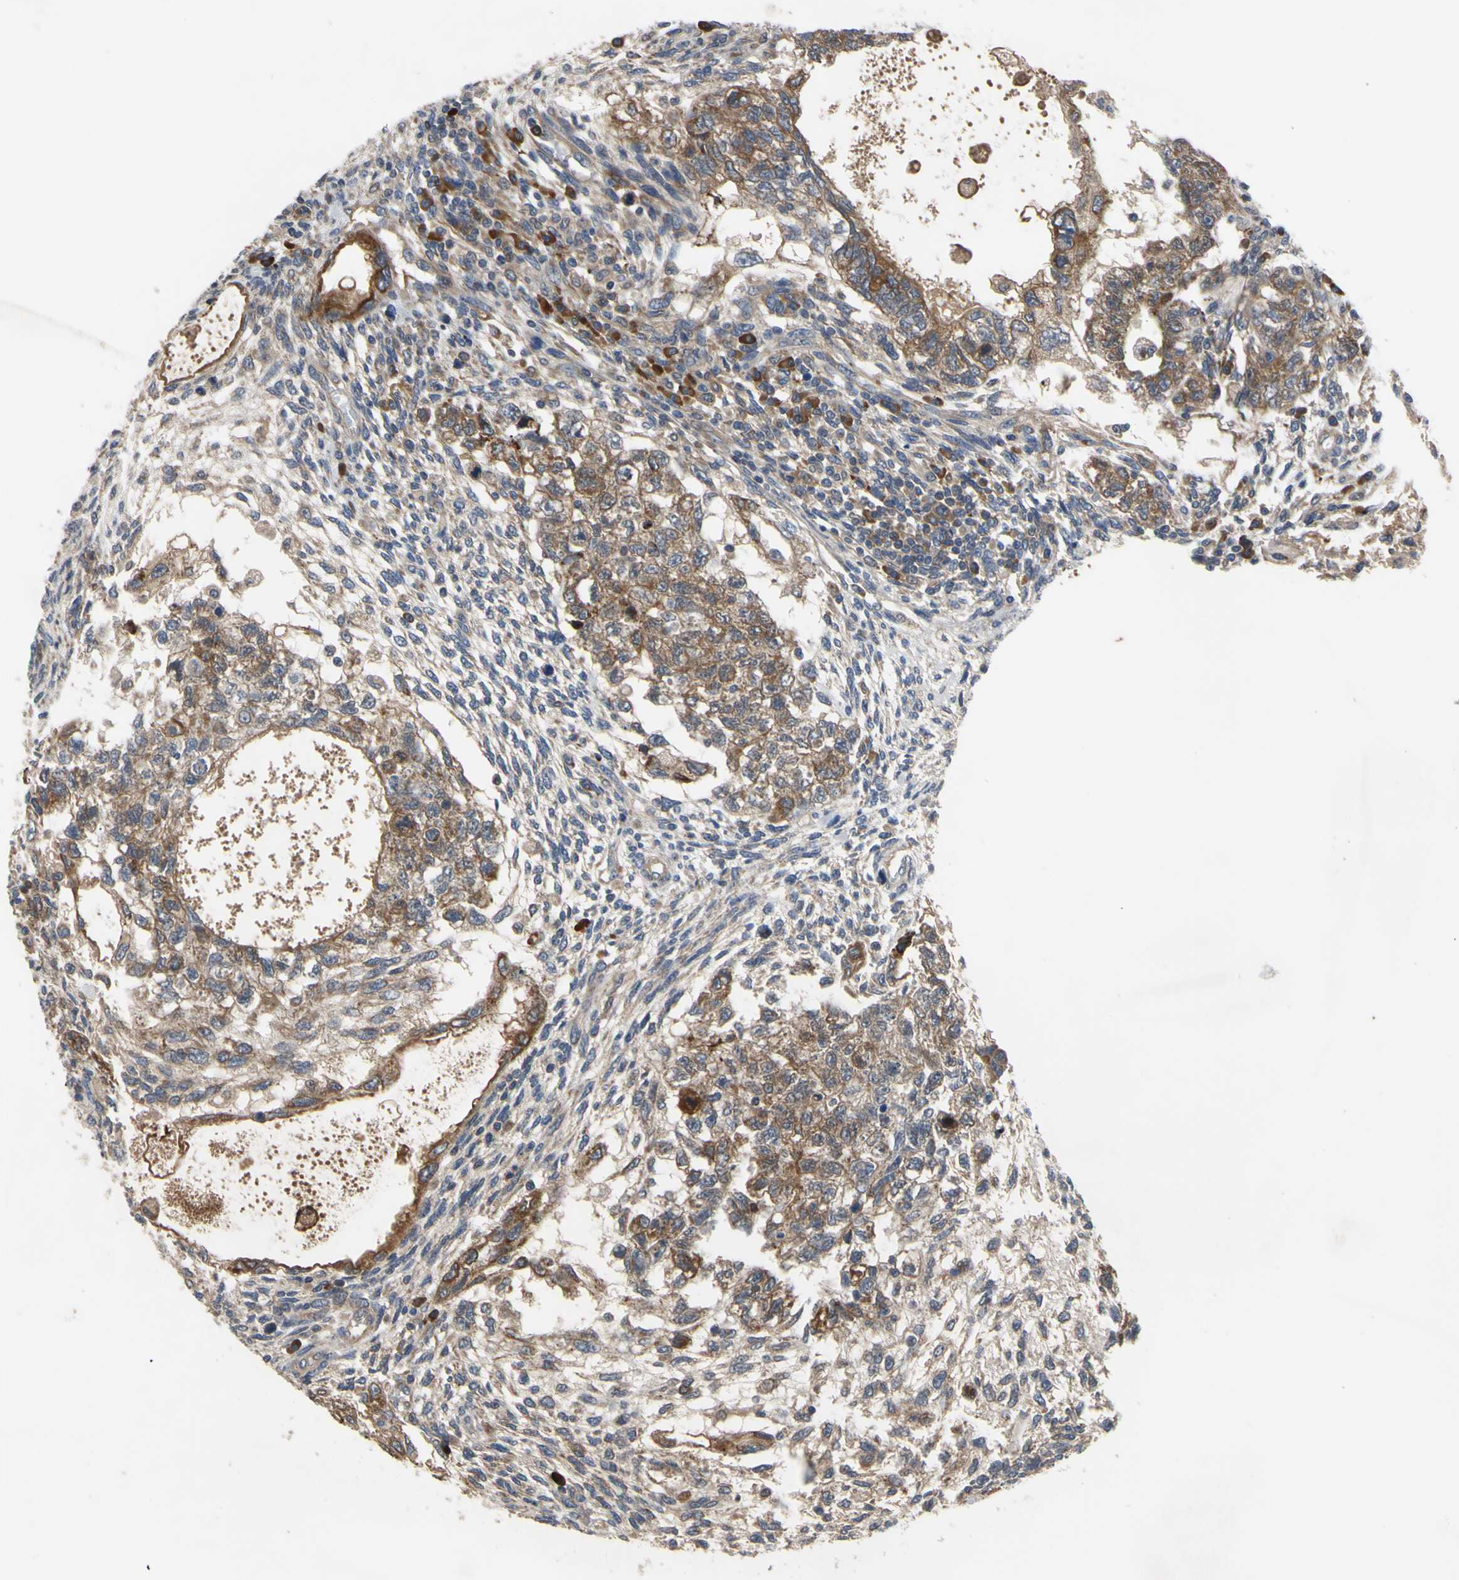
{"staining": {"intensity": "moderate", "quantity": ">75%", "location": "cytoplasmic/membranous"}, "tissue": "testis cancer", "cell_type": "Tumor cells", "image_type": "cancer", "snomed": [{"axis": "morphology", "description": "Normal tissue, NOS"}, {"axis": "morphology", "description": "Carcinoma, Embryonal, NOS"}, {"axis": "topography", "description": "Testis"}], "caption": "Tumor cells display medium levels of moderate cytoplasmic/membranous expression in approximately >75% of cells in testis cancer.", "gene": "XIAP", "patient": {"sex": "male", "age": 36}}